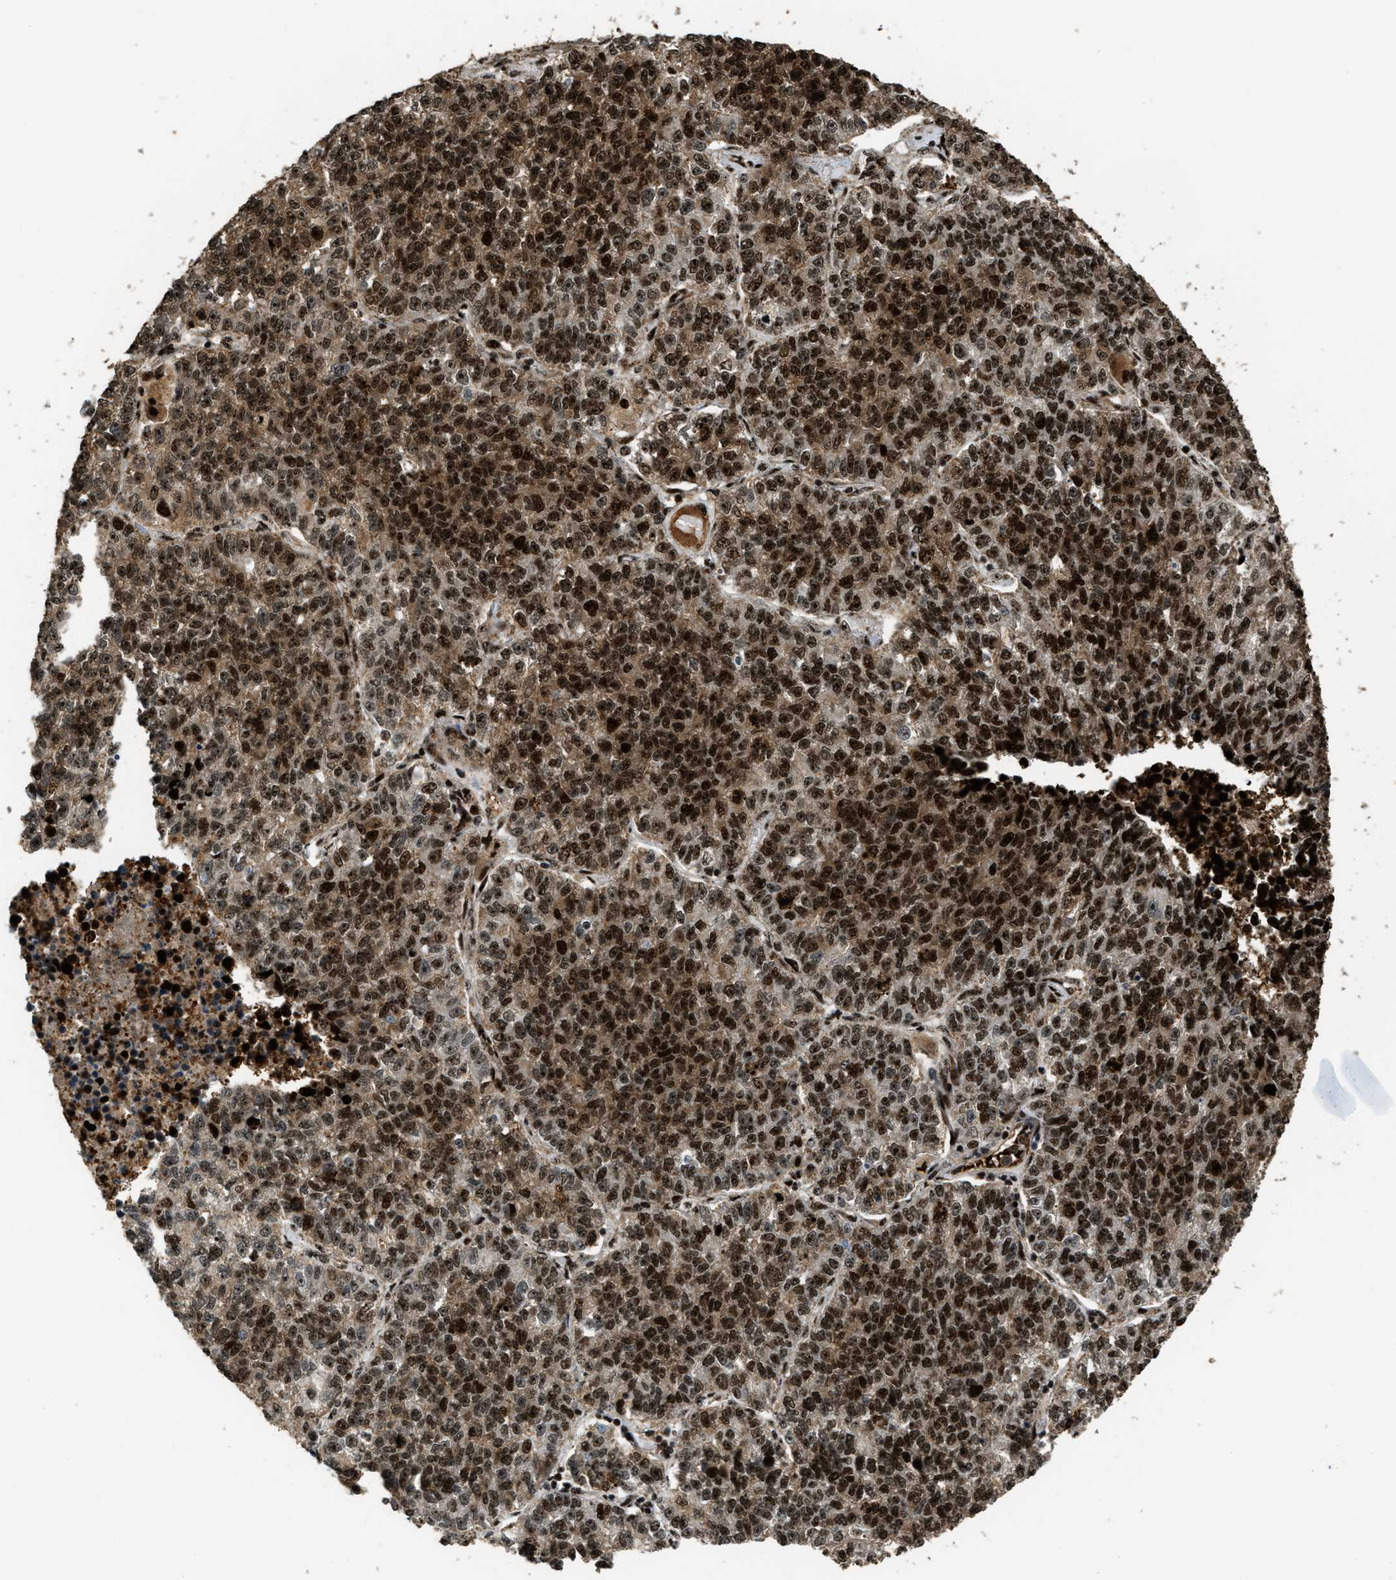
{"staining": {"intensity": "strong", "quantity": ">75%", "location": "nuclear"}, "tissue": "lung cancer", "cell_type": "Tumor cells", "image_type": "cancer", "snomed": [{"axis": "morphology", "description": "Adenocarcinoma, NOS"}, {"axis": "topography", "description": "Lung"}], "caption": "This micrograph shows lung cancer (adenocarcinoma) stained with immunohistochemistry (IHC) to label a protein in brown. The nuclear of tumor cells show strong positivity for the protein. Nuclei are counter-stained blue.", "gene": "ZNF687", "patient": {"sex": "male", "age": 49}}